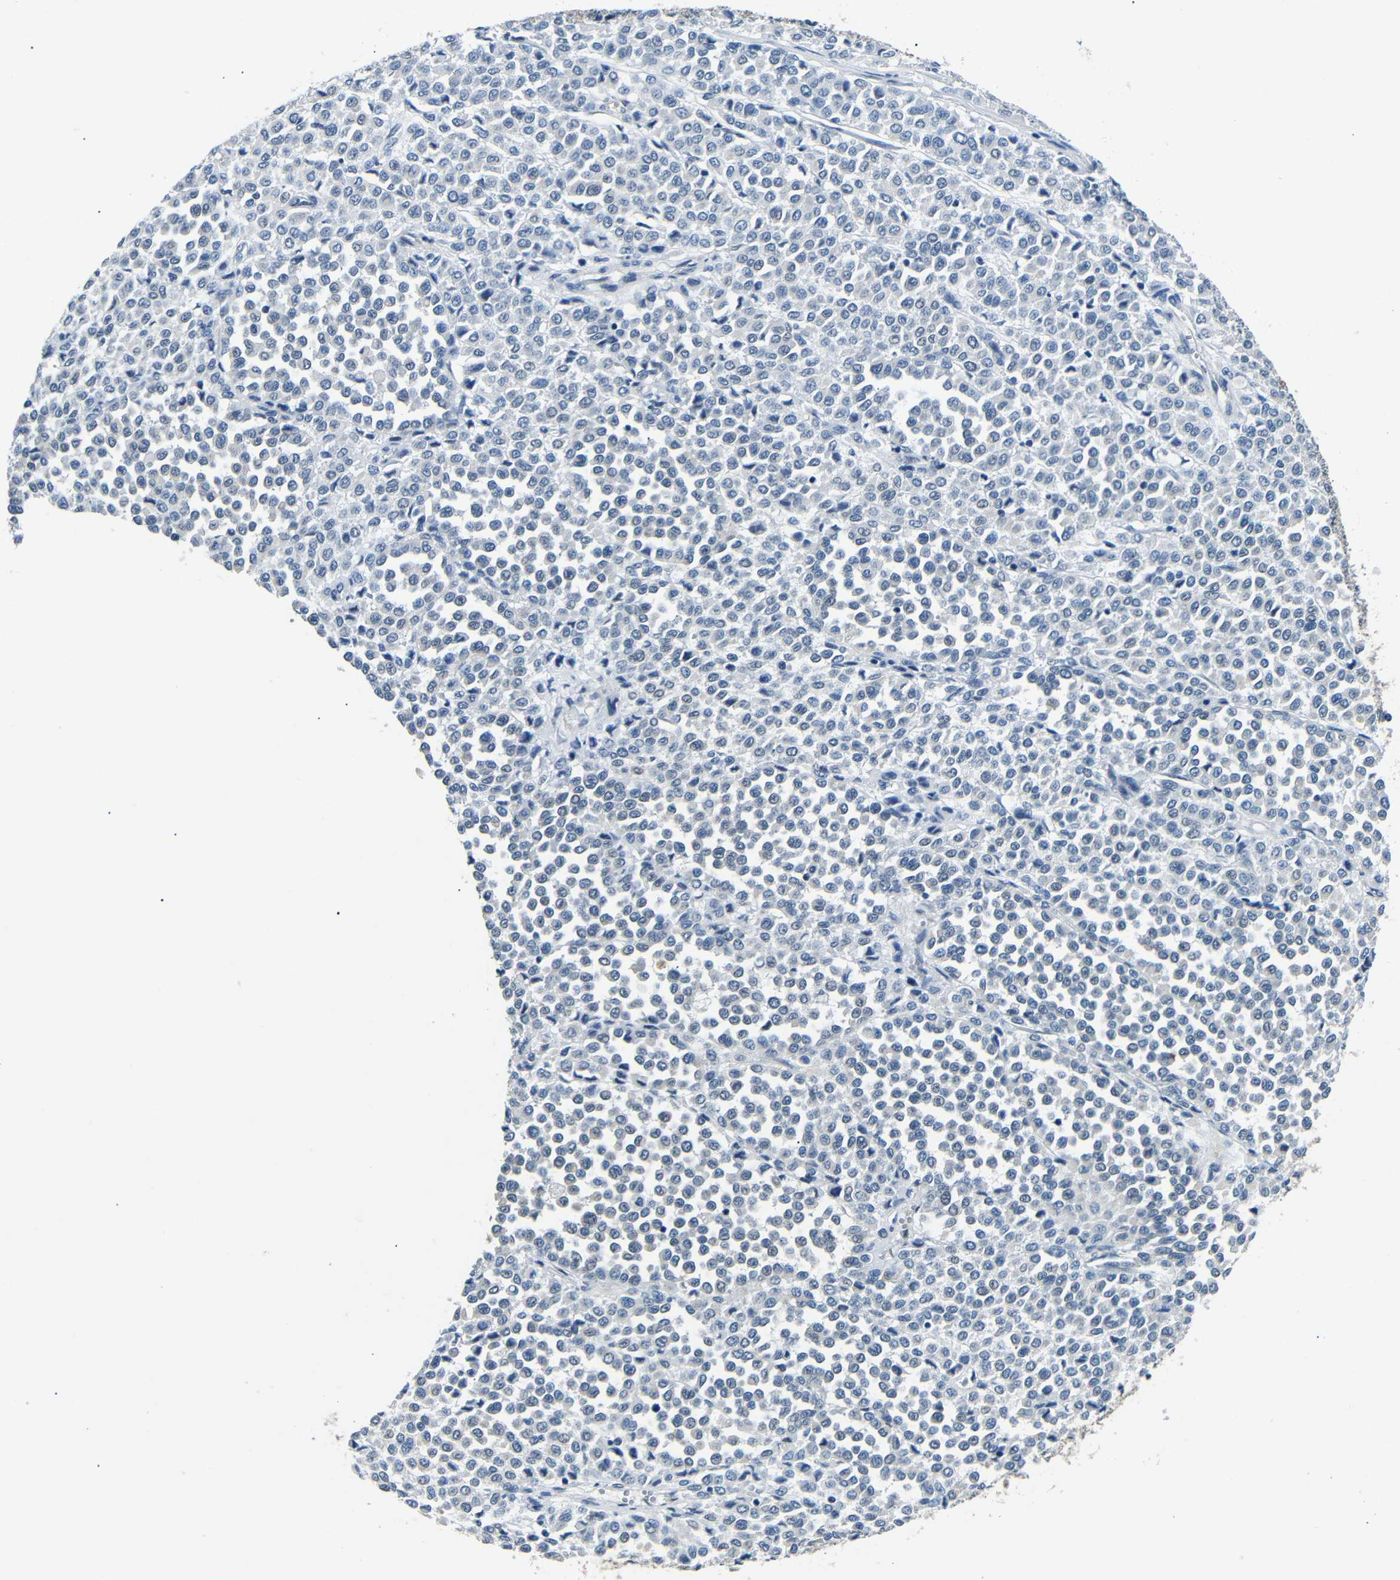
{"staining": {"intensity": "negative", "quantity": "none", "location": "none"}, "tissue": "melanoma", "cell_type": "Tumor cells", "image_type": "cancer", "snomed": [{"axis": "morphology", "description": "Malignant melanoma, Metastatic site"}, {"axis": "topography", "description": "Pancreas"}], "caption": "IHC of human malignant melanoma (metastatic site) exhibits no staining in tumor cells.", "gene": "TAFA1", "patient": {"sex": "female", "age": 30}}